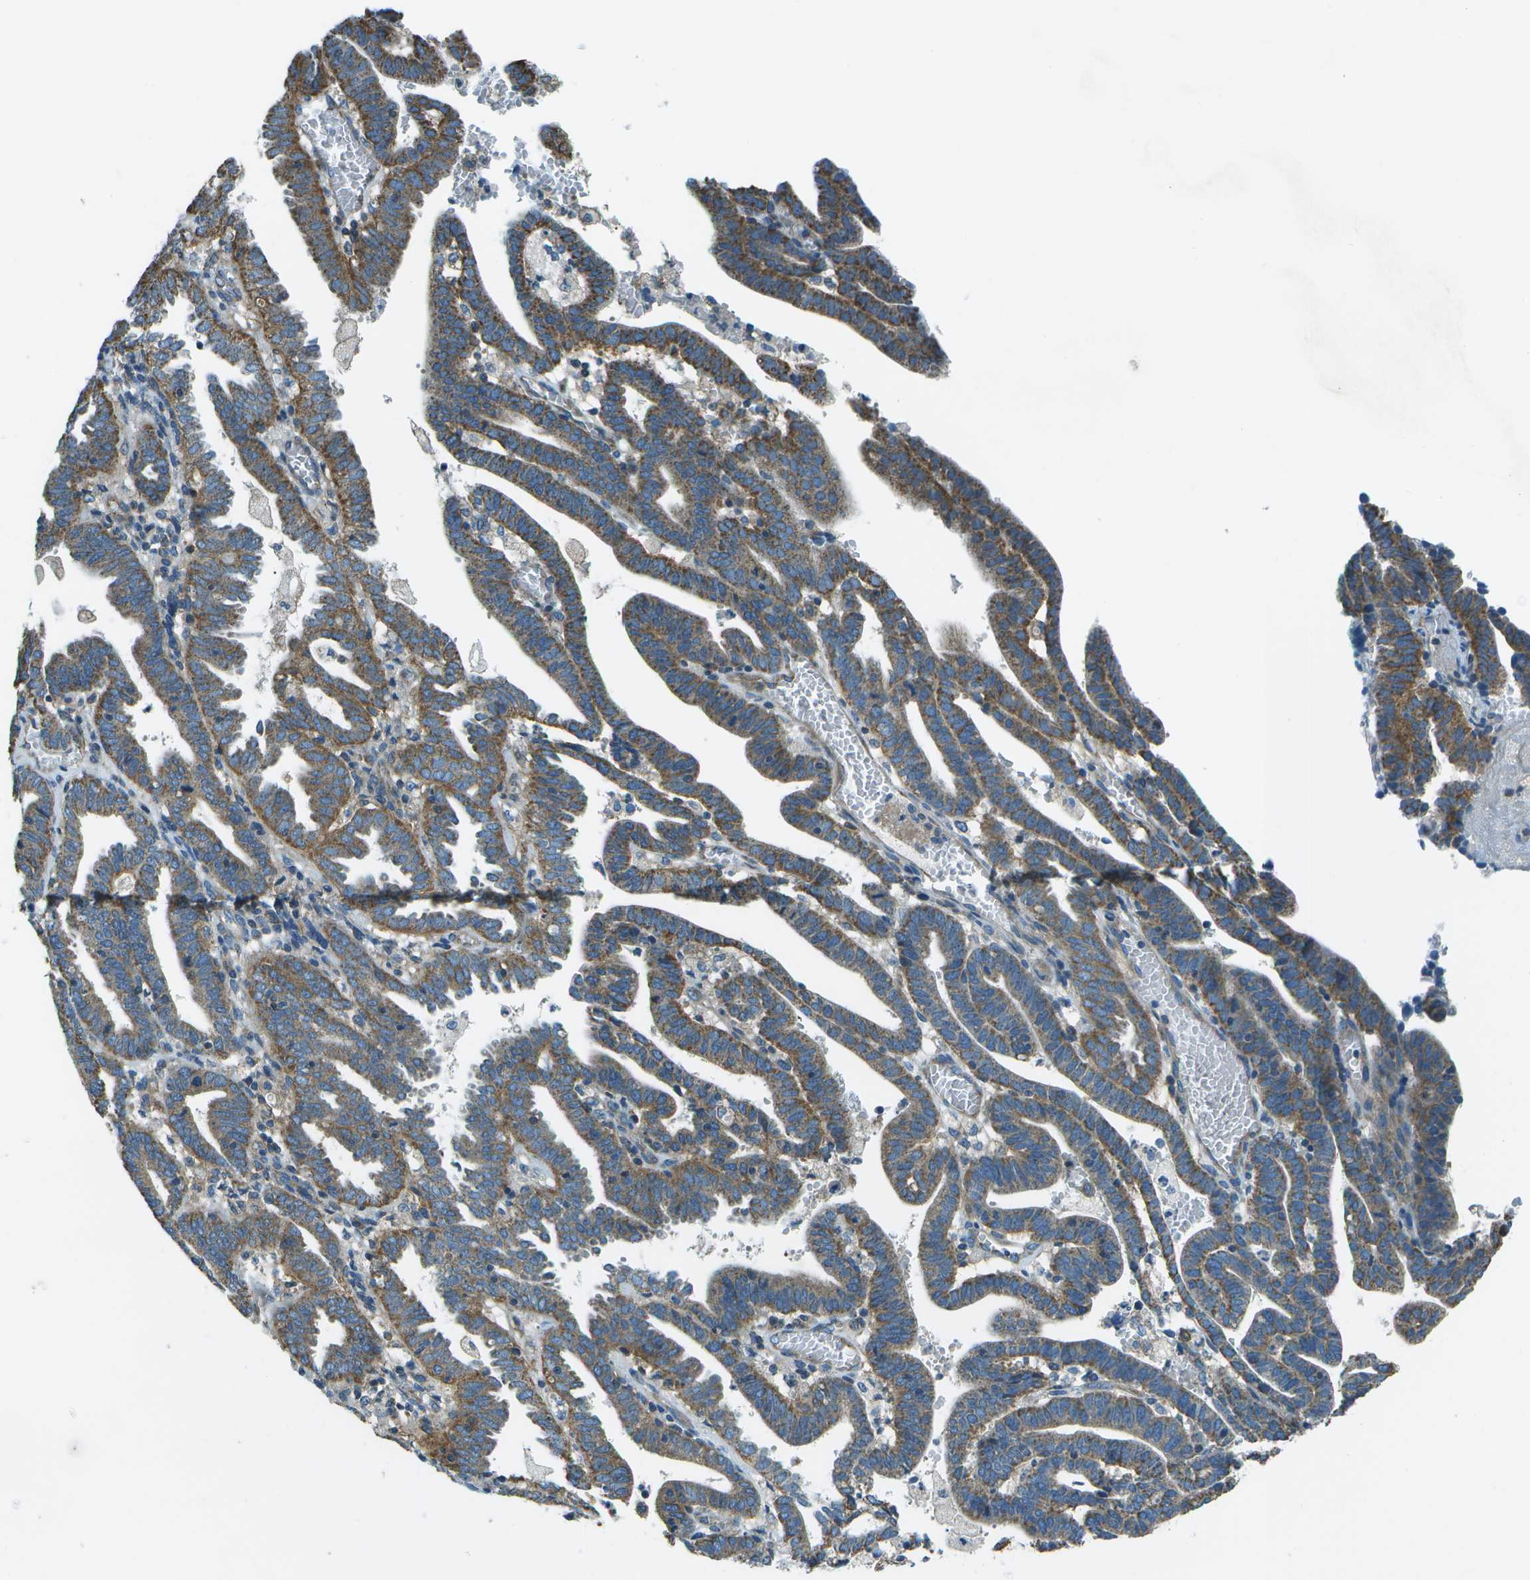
{"staining": {"intensity": "moderate", "quantity": ">75%", "location": "cytoplasmic/membranous"}, "tissue": "endometrial cancer", "cell_type": "Tumor cells", "image_type": "cancer", "snomed": [{"axis": "morphology", "description": "Adenocarcinoma, NOS"}, {"axis": "topography", "description": "Uterus"}], "caption": "Immunohistochemistry (IHC) image of endometrial cancer stained for a protein (brown), which displays medium levels of moderate cytoplasmic/membranous positivity in about >75% of tumor cells.", "gene": "TMEM51", "patient": {"sex": "female", "age": 83}}